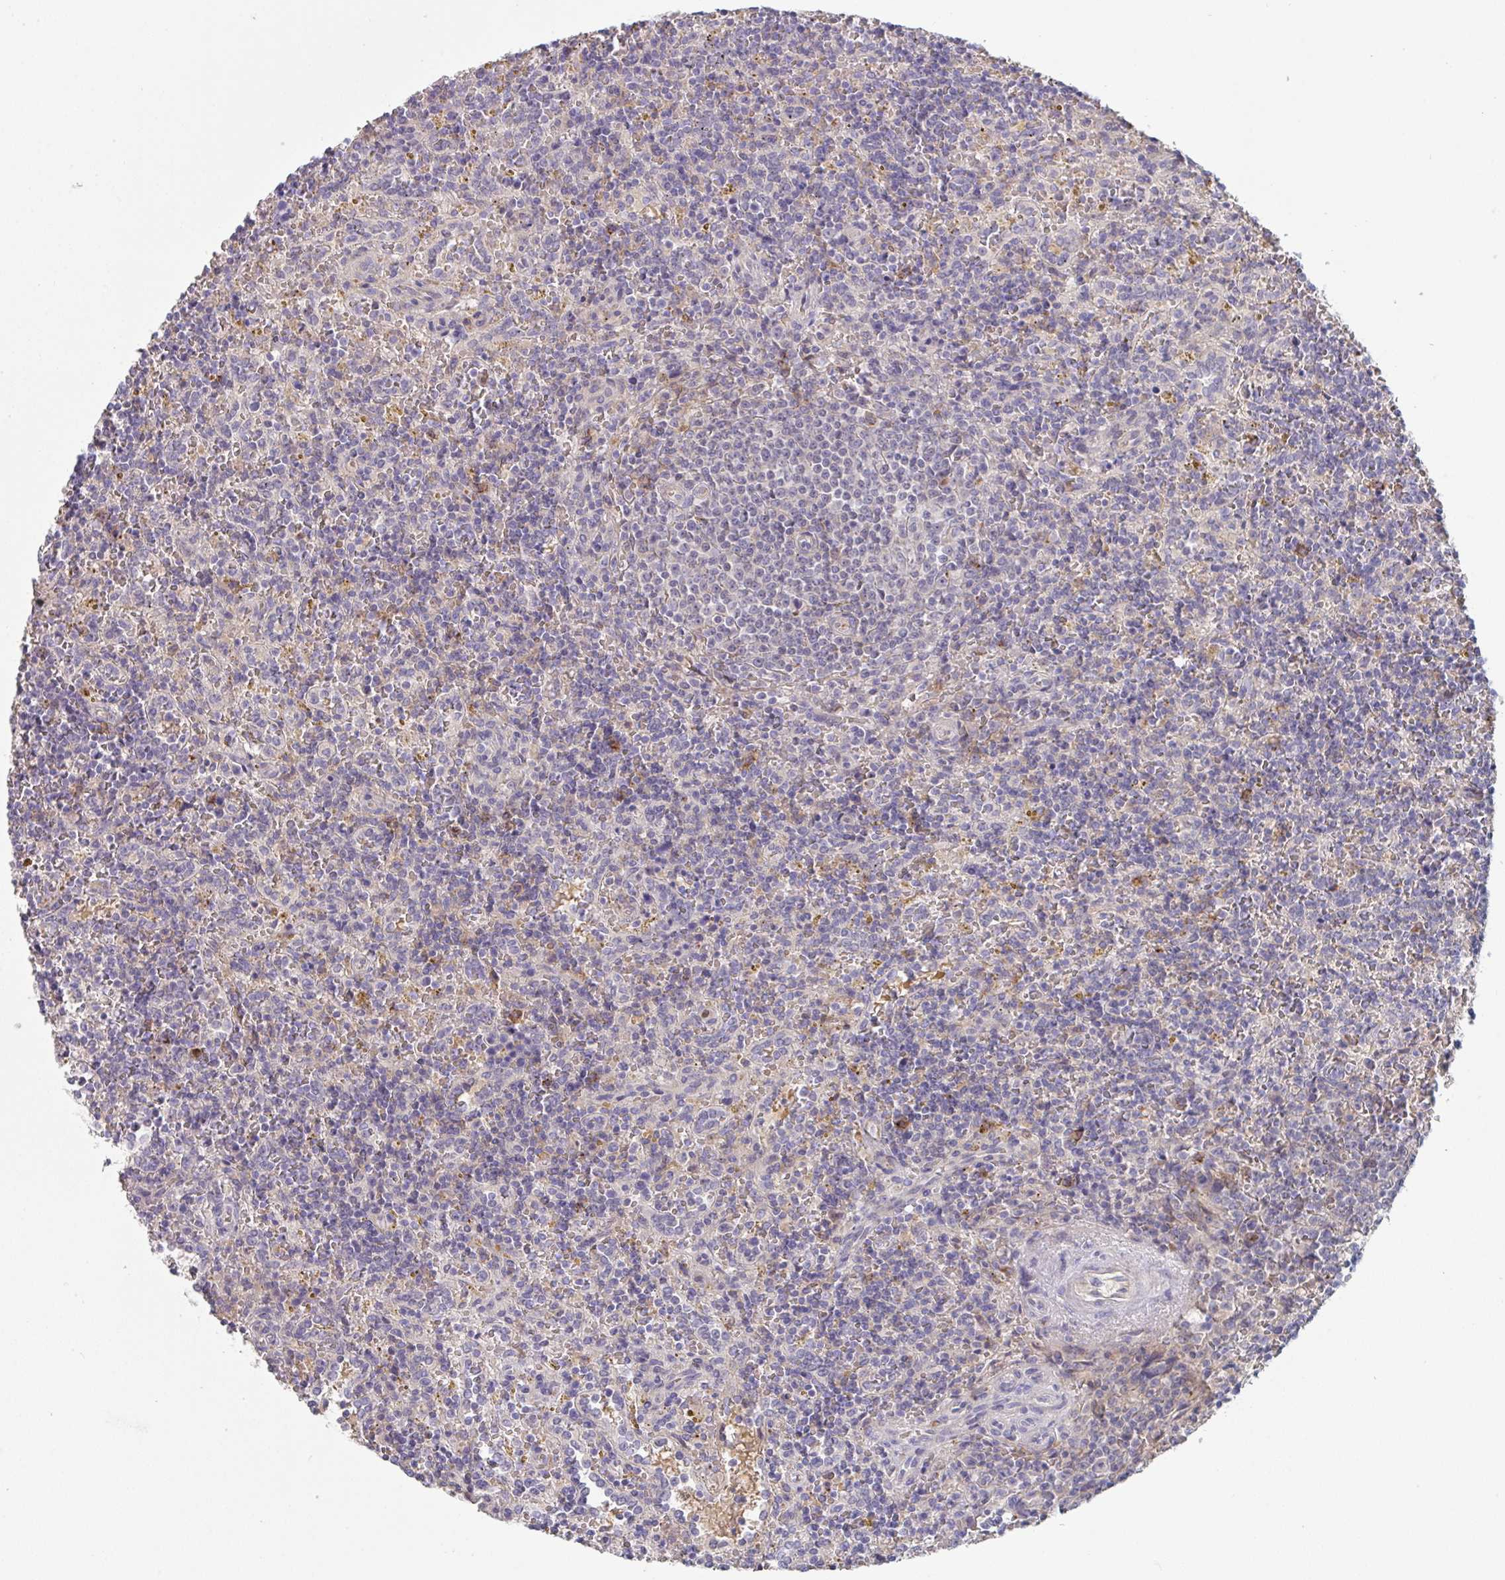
{"staining": {"intensity": "negative", "quantity": "none", "location": "none"}, "tissue": "lymphoma", "cell_type": "Tumor cells", "image_type": "cancer", "snomed": [{"axis": "morphology", "description": "Malignant lymphoma, non-Hodgkin's type, Low grade"}, {"axis": "topography", "description": "Spleen"}], "caption": "Malignant lymphoma, non-Hodgkin's type (low-grade) was stained to show a protein in brown. There is no significant positivity in tumor cells. The staining is performed using DAB (3,3'-diaminobenzidine) brown chromogen with nuclei counter-stained in using hematoxylin.", "gene": "HGFAC", "patient": {"sex": "male", "age": 67}}